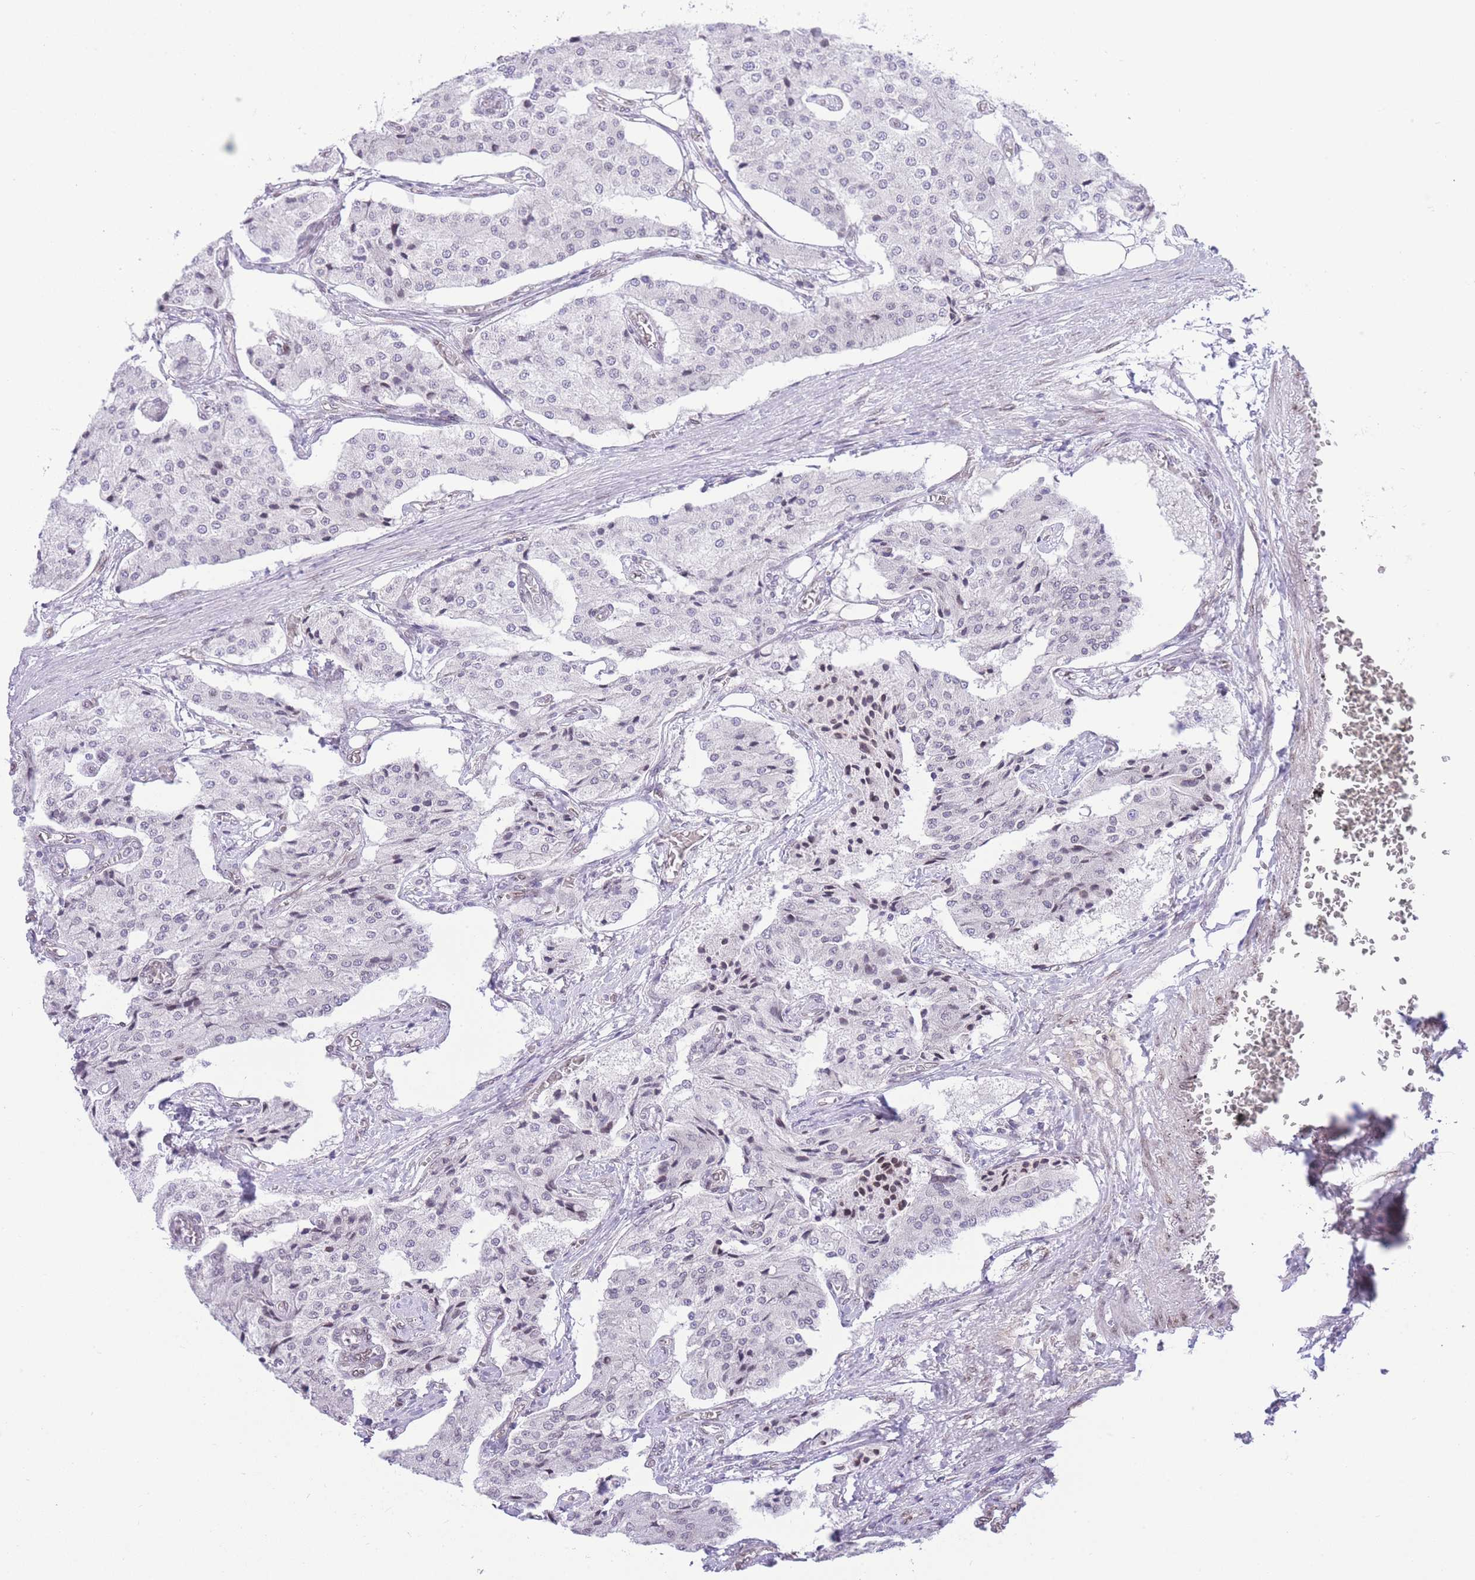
{"staining": {"intensity": "negative", "quantity": "none", "location": "none"}, "tissue": "carcinoid", "cell_type": "Tumor cells", "image_type": "cancer", "snomed": [{"axis": "morphology", "description": "Carcinoid, malignant, NOS"}, {"axis": "topography", "description": "Colon"}], "caption": "The photomicrograph demonstrates no significant expression in tumor cells of carcinoid. (Brightfield microscopy of DAB immunohistochemistry at high magnification).", "gene": "OR10AD1", "patient": {"sex": "female", "age": 52}}